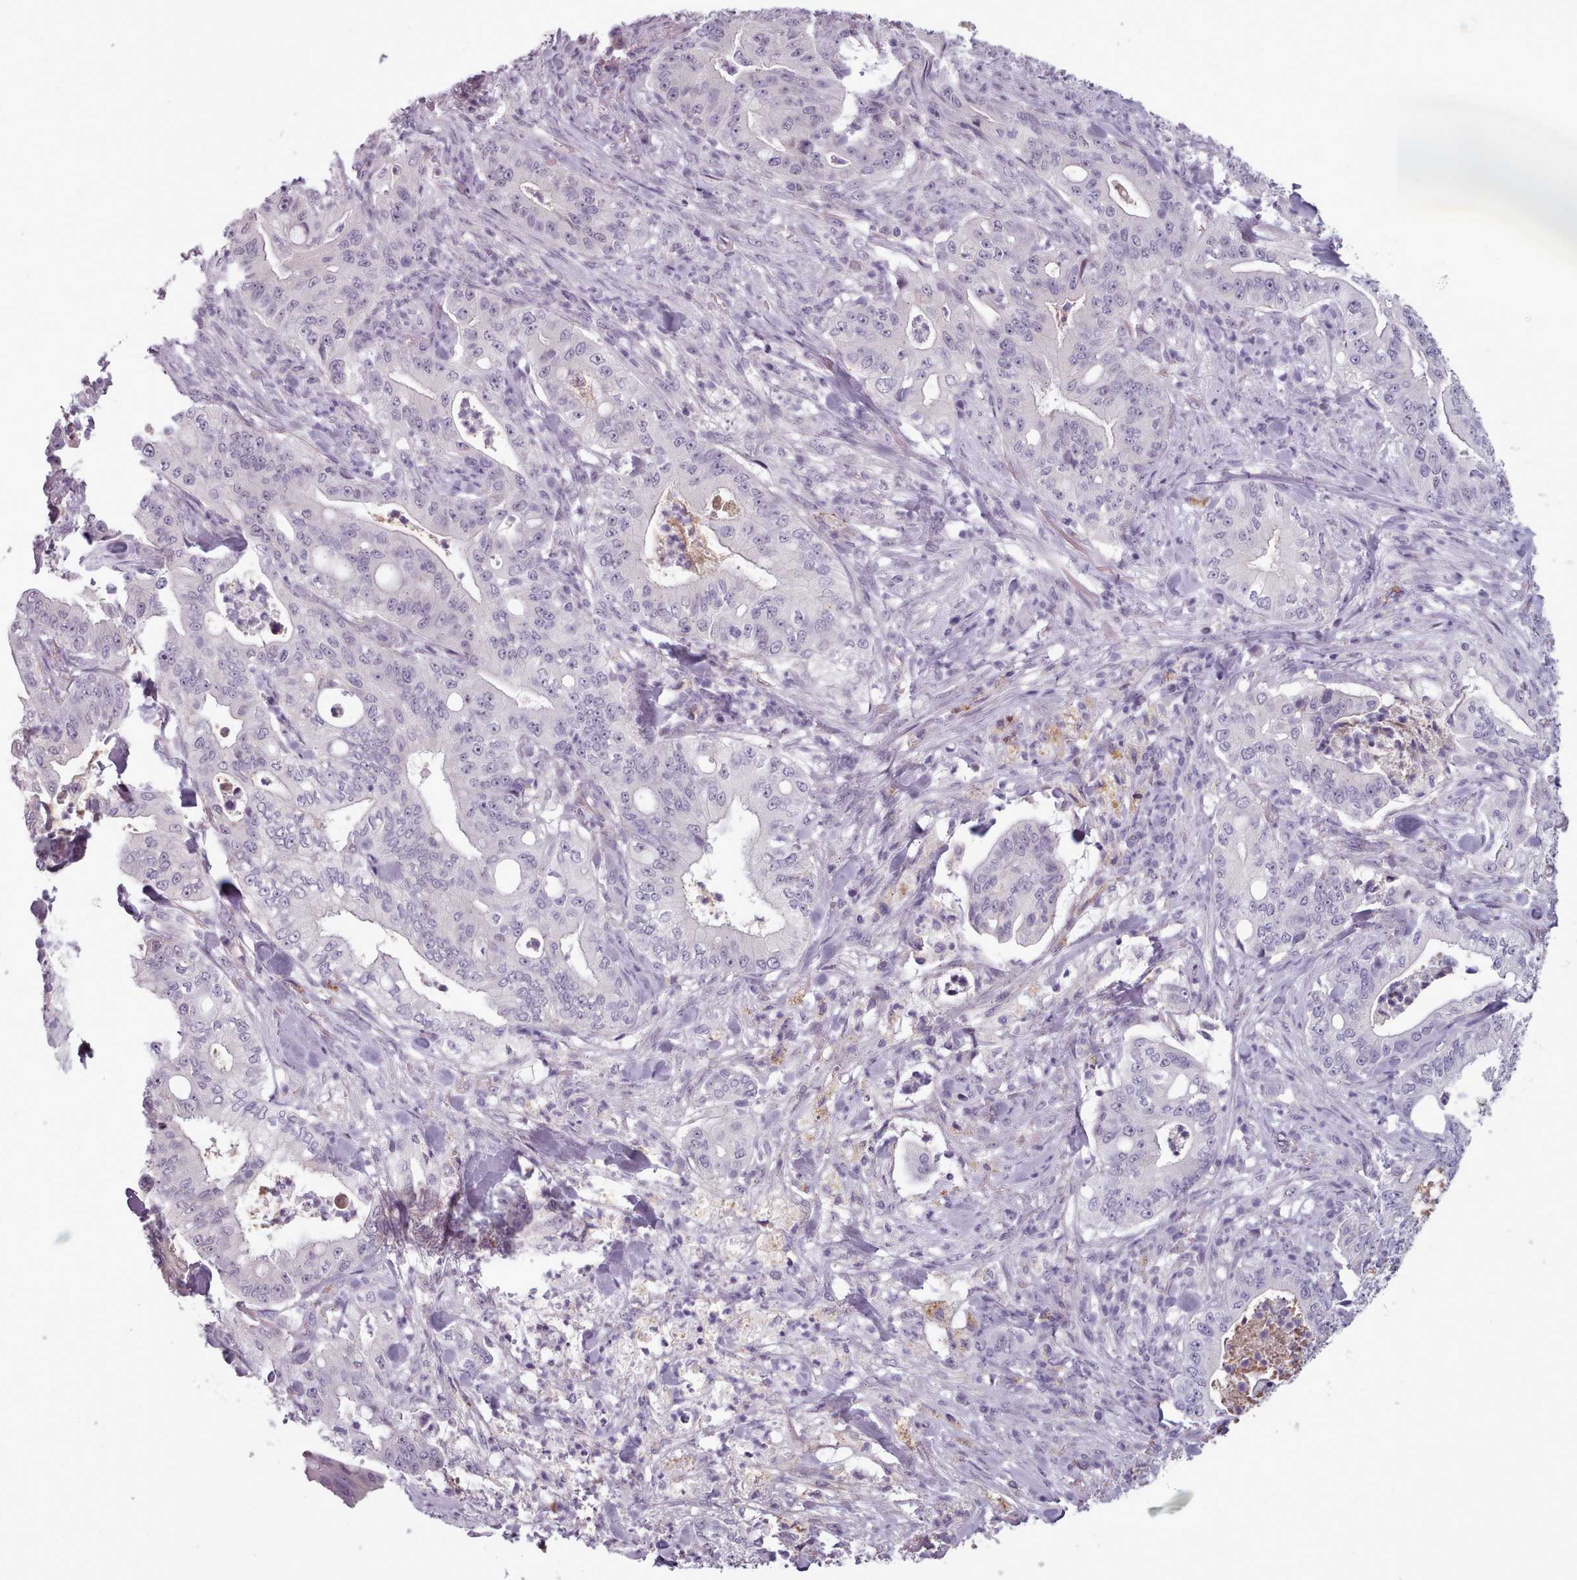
{"staining": {"intensity": "negative", "quantity": "none", "location": "none"}, "tissue": "pancreatic cancer", "cell_type": "Tumor cells", "image_type": "cancer", "snomed": [{"axis": "morphology", "description": "Adenocarcinoma, NOS"}, {"axis": "topography", "description": "Pancreas"}], "caption": "Immunohistochemistry photomicrograph of pancreatic cancer stained for a protein (brown), which exhibits no positivity in tumor cells.", "gene": "PBX4", "patient": {"sex": "male", "age": 71}}